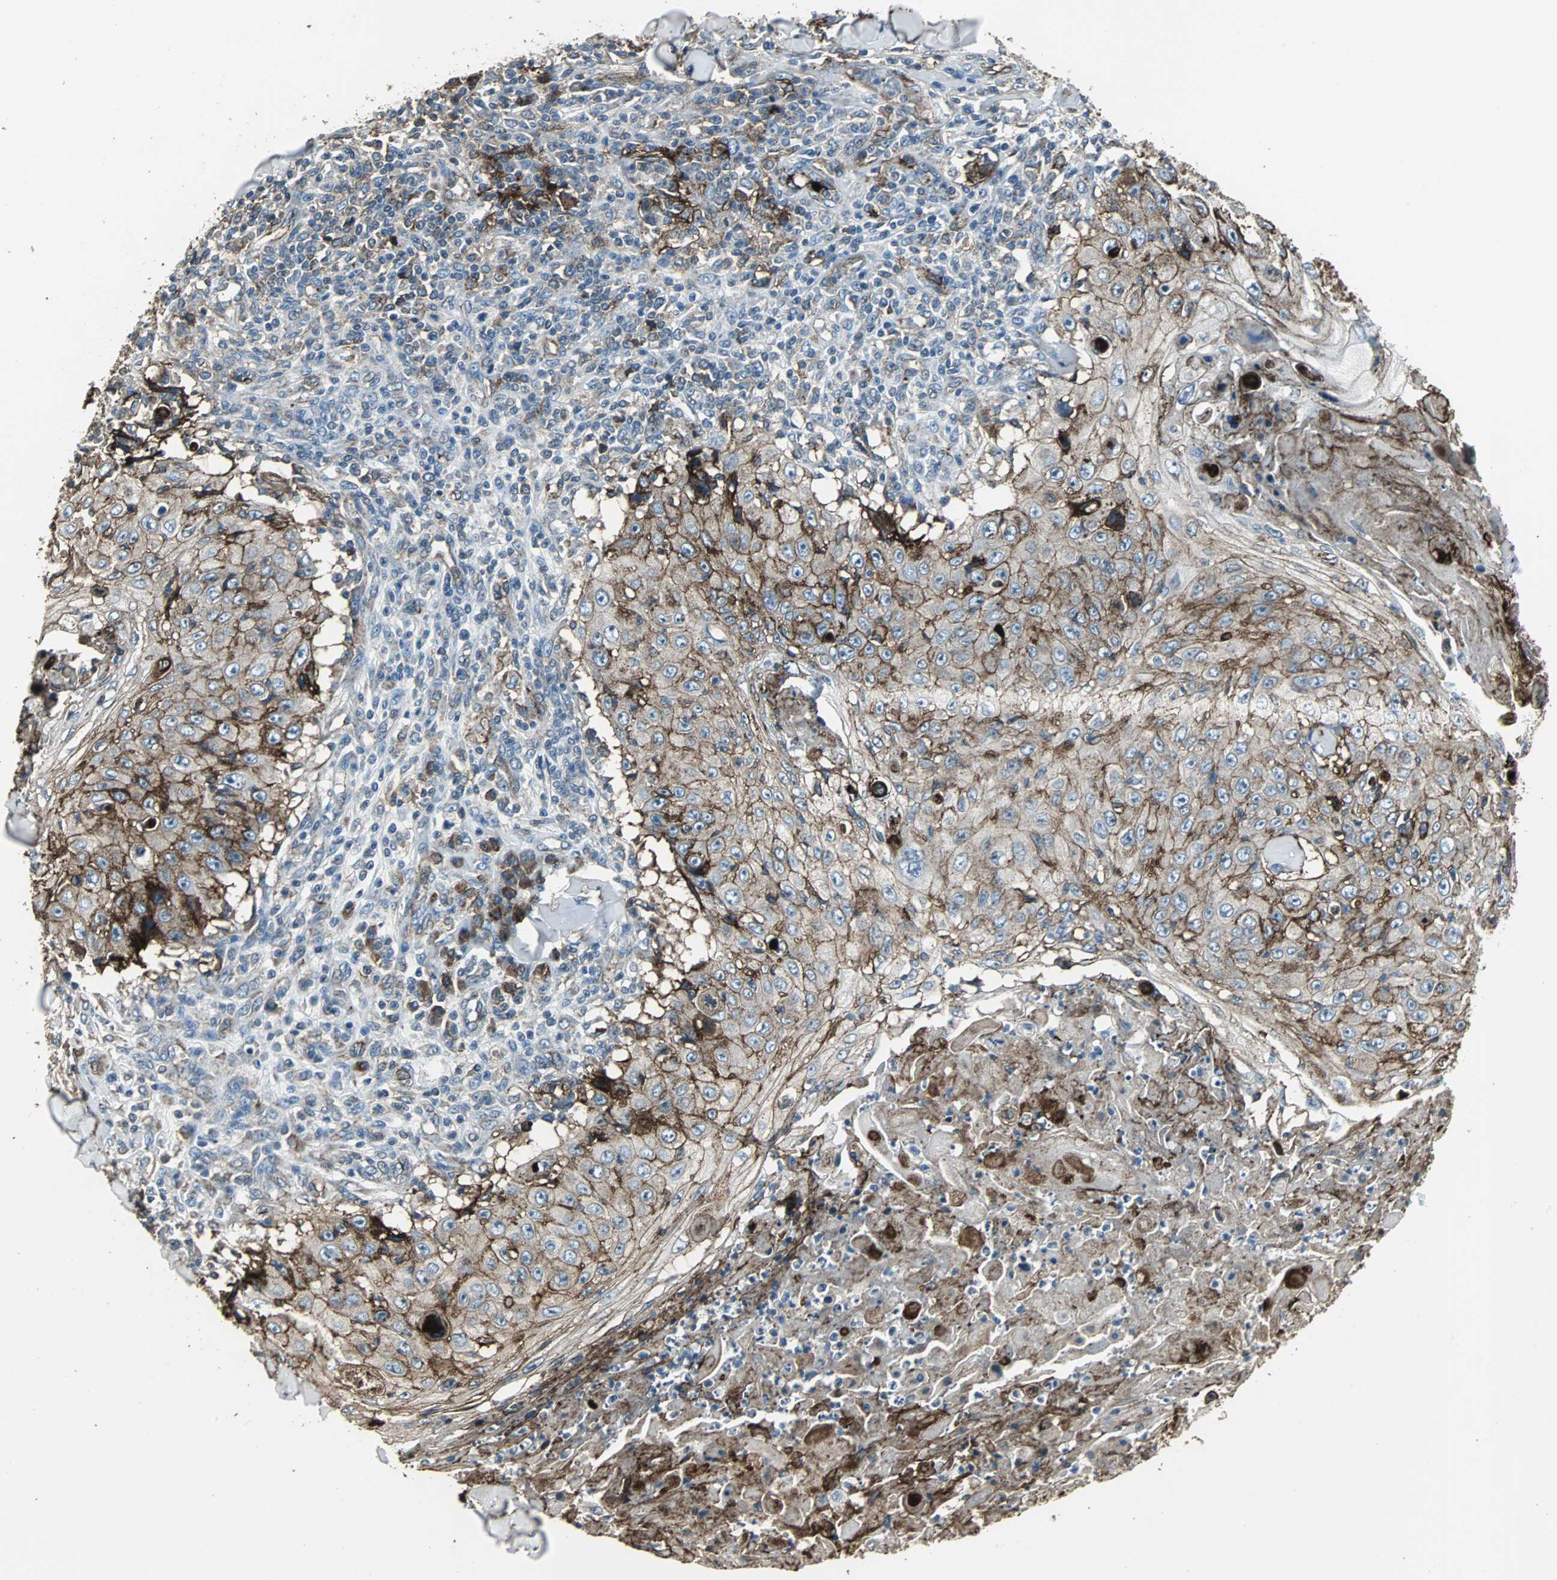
{"staining": {"intensity": "moderate", "quantity": ">75%", "location": "cytoplasmic/membranous"}, "tissue": "skin cancer", "cell_type": "Tumor cells", "image_type": "cancer", "snomed": [{"axis": "morphology", "description": "Squamous cell carcinoma, NOS"}, {"axis": "topography", "description": "Skin"}], "caption": "Immunohistochemistry (IHC) image of neoplastic tissue: squamous cell carcinoma (skin) stained using immunohistochemistry (IHC) reveals medium levels of moderate protein expression localized specifically in the cytoplasmic/membranous of tumor cells, appearing as a cytoplasmic/membranous brown color.", "gene": "F11R", "patient": {"sex": "male", "age": 86}}